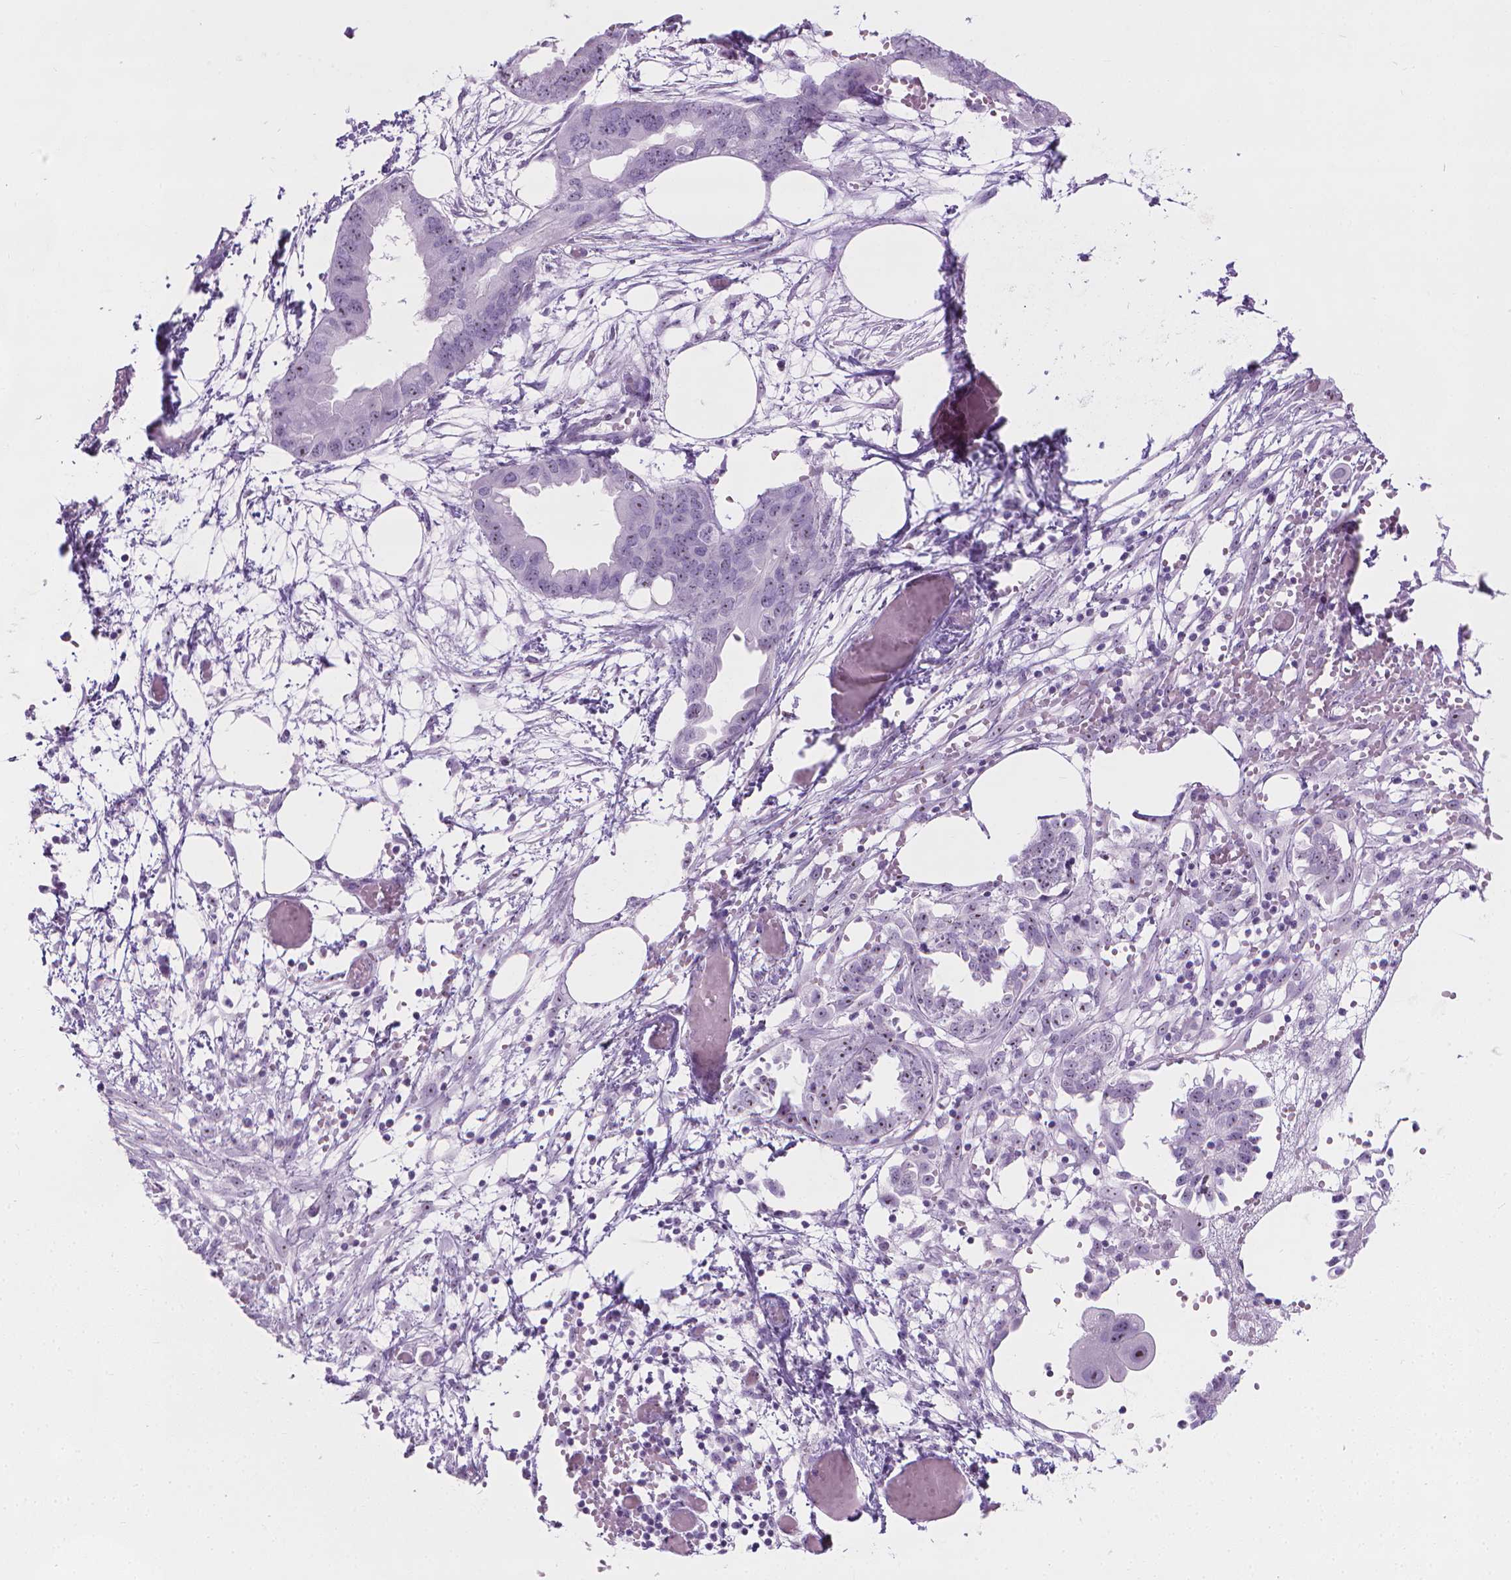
{"staining": {"intensity": "negative", "quantity": "none", "location": "none"}, "tissue": "endometrial cancer", "cell_type": "Tumor cells", "image_type": "cancer", "snomed": [{"axis": "morphology", "description": "Adenocarcinoma, NOS"}, {"axis": "morphology", "description": "Adenocarcinoma, metastatic, NOS"}, {"axis": "topography", "description": "Adipose tissue"}, {"axis": "topography", "description": "Endometrium"}], "caption": "Endometrial cancer was stained to show a protein in brown. There is no significant positivity in tumor cells.", "gene": "NOL7", "patient": {"sex": "female", "age": 67}}